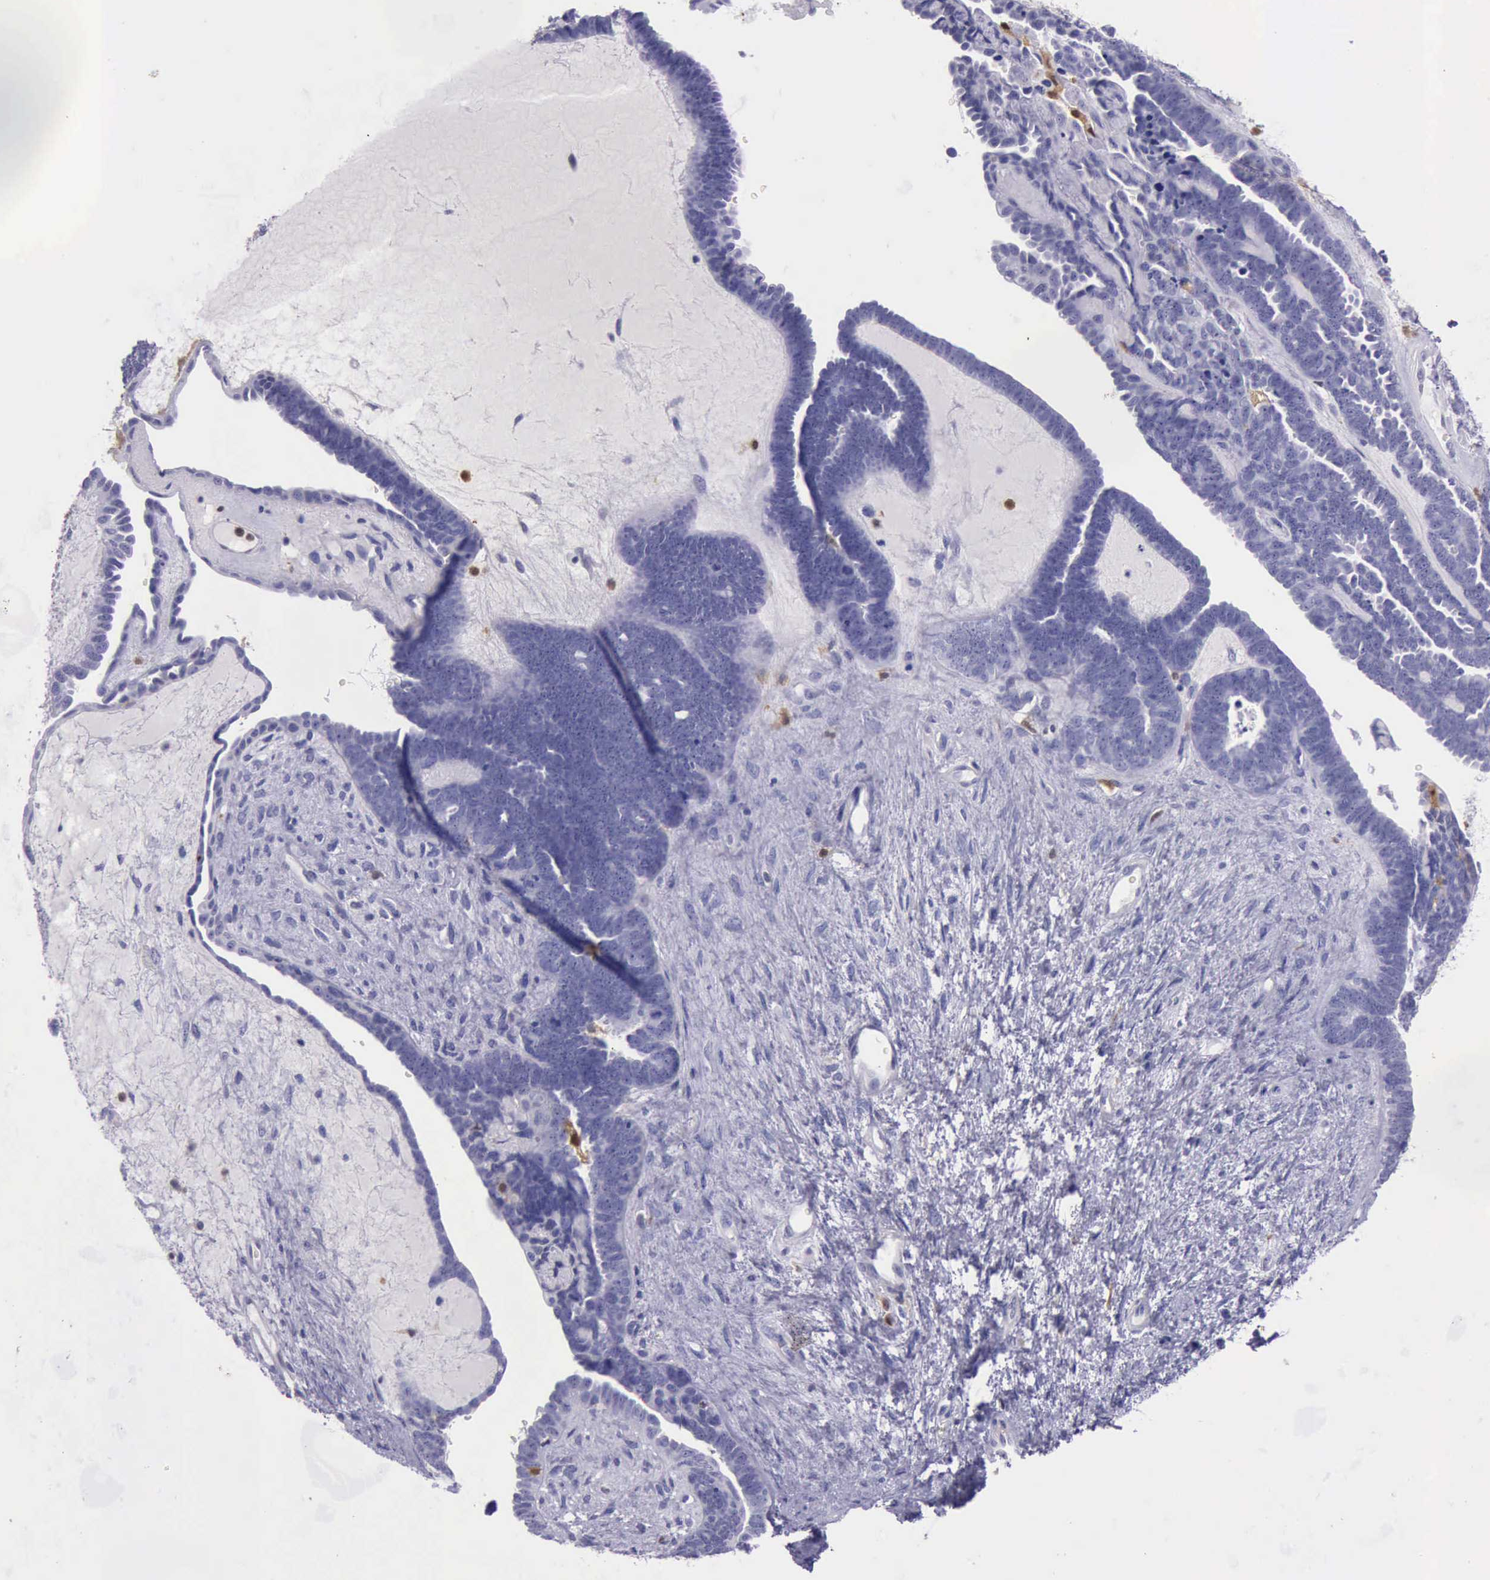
{"staining": {"intensity": "negative", "quantity": "none", "location": "none"}, "tissue": "endometrial cancer", "cell_type": "Tumor cells", "image_type": "cancer", "snomed": [{"axis": "morphology", "description": "Neoplasm, malignant, NOS"}, {"axis": "topography", "description": "Endometrium"}], "caption": "IHC photomicrograph of endometrial malignant neoplasm stained for a protein (brown), which demonstrates no expression in tumor cells.", "gene": "TYMP", "patient": {"sex": "female", "age": 74}}